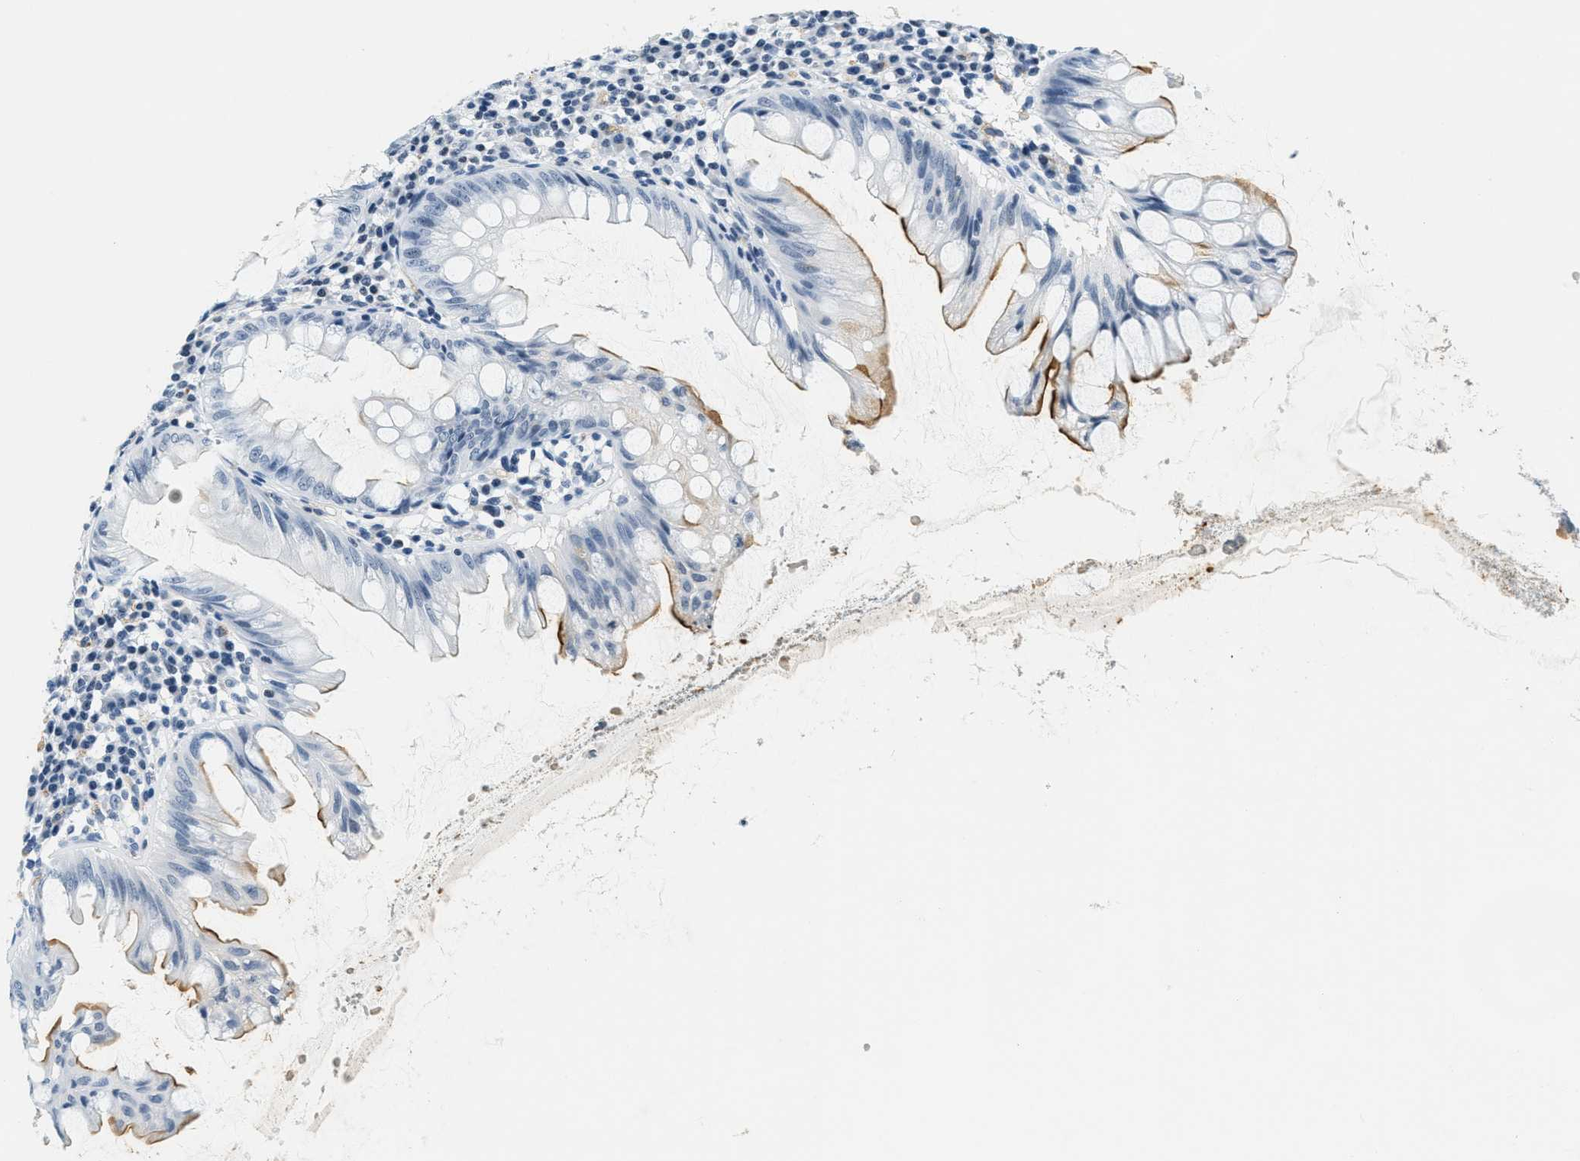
{"staining": {"intensity": "strong", "quantity": "25%-75%", "location": "cytoplasmic/membranous"}, "tissue": "appendix", "cell_type": "Glandular cells", "image_type": "normal", "snomed": [{"axis": "morphology", "description": "Normal tissue, NOS"}, {"axis": "topography", "description": "Appendix"}], "caption": "Appendix stained for a protein displays strong cytoplasmic/membranous positivity in glandular cells. (brown staining indicates protein expression, while blue staining denotes nuclei).", "gene": "CA4", "patient": {"sex": "male", "age": 56}}